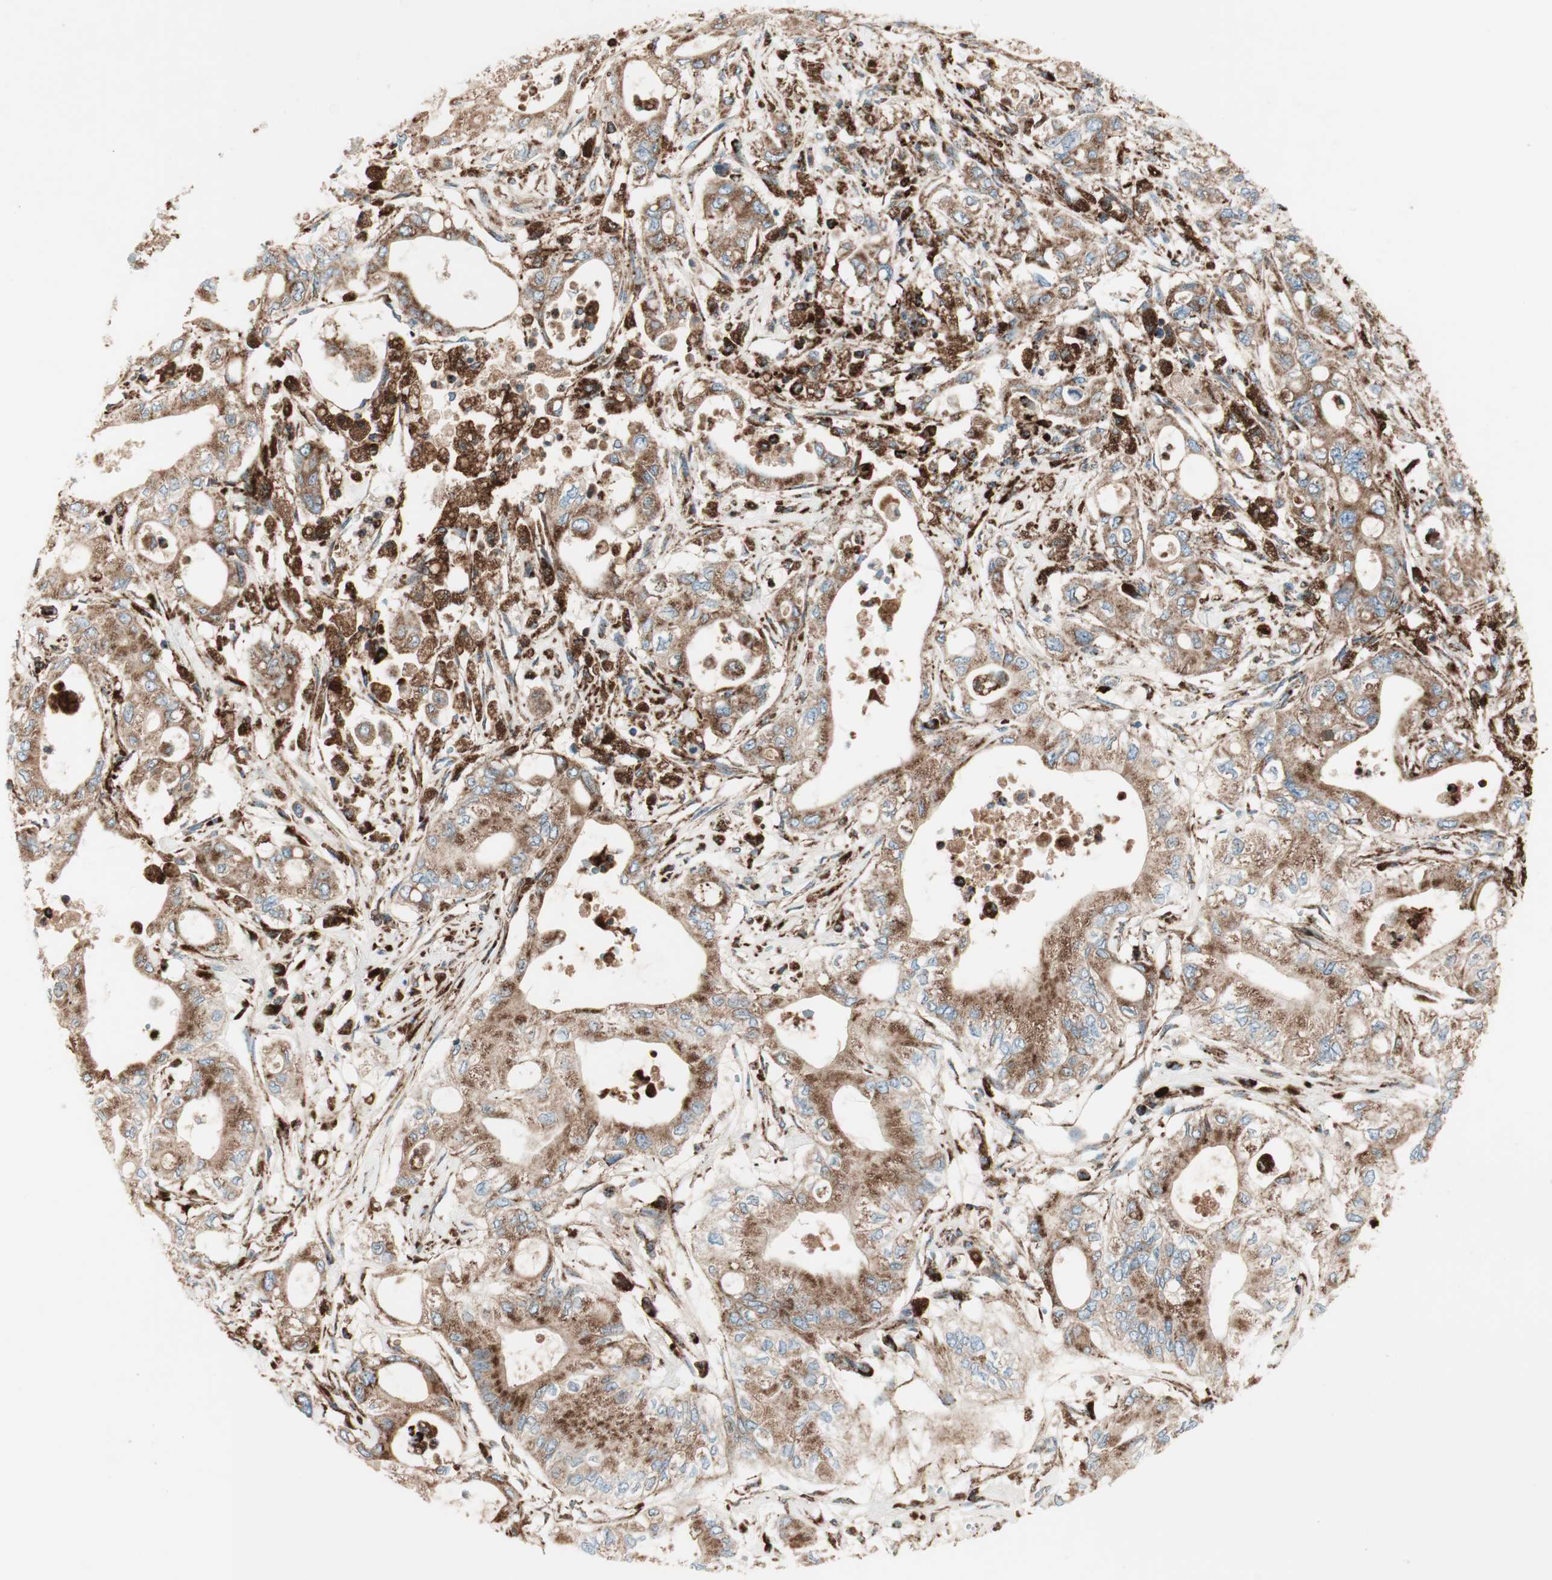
{"staining": {"intensity": "moderate", "quantity": ">75%", "location": "cytoplasmic/membranous"}, "tissue": "pancreatic cancer", "cell_type": "Tumor cells", "image_type": "cancer", "snomed": [{"axis": "morphology", "description": "Adenocarcinoma, NOS"}, {"axis": "topography", "description": "Pancreas"}], "caption": "Adenocarcinoma (pancreatic) stained with immunohistochemistry displays moderate cytoplasmic/membranous expression in about >75% of tumor cells. Immunohistochemistry stains the protein of interest in brown and the nuclei are stained blue.", "gene": "ATP6V1G1", "patient": {"sex": "male", "age": 79}}